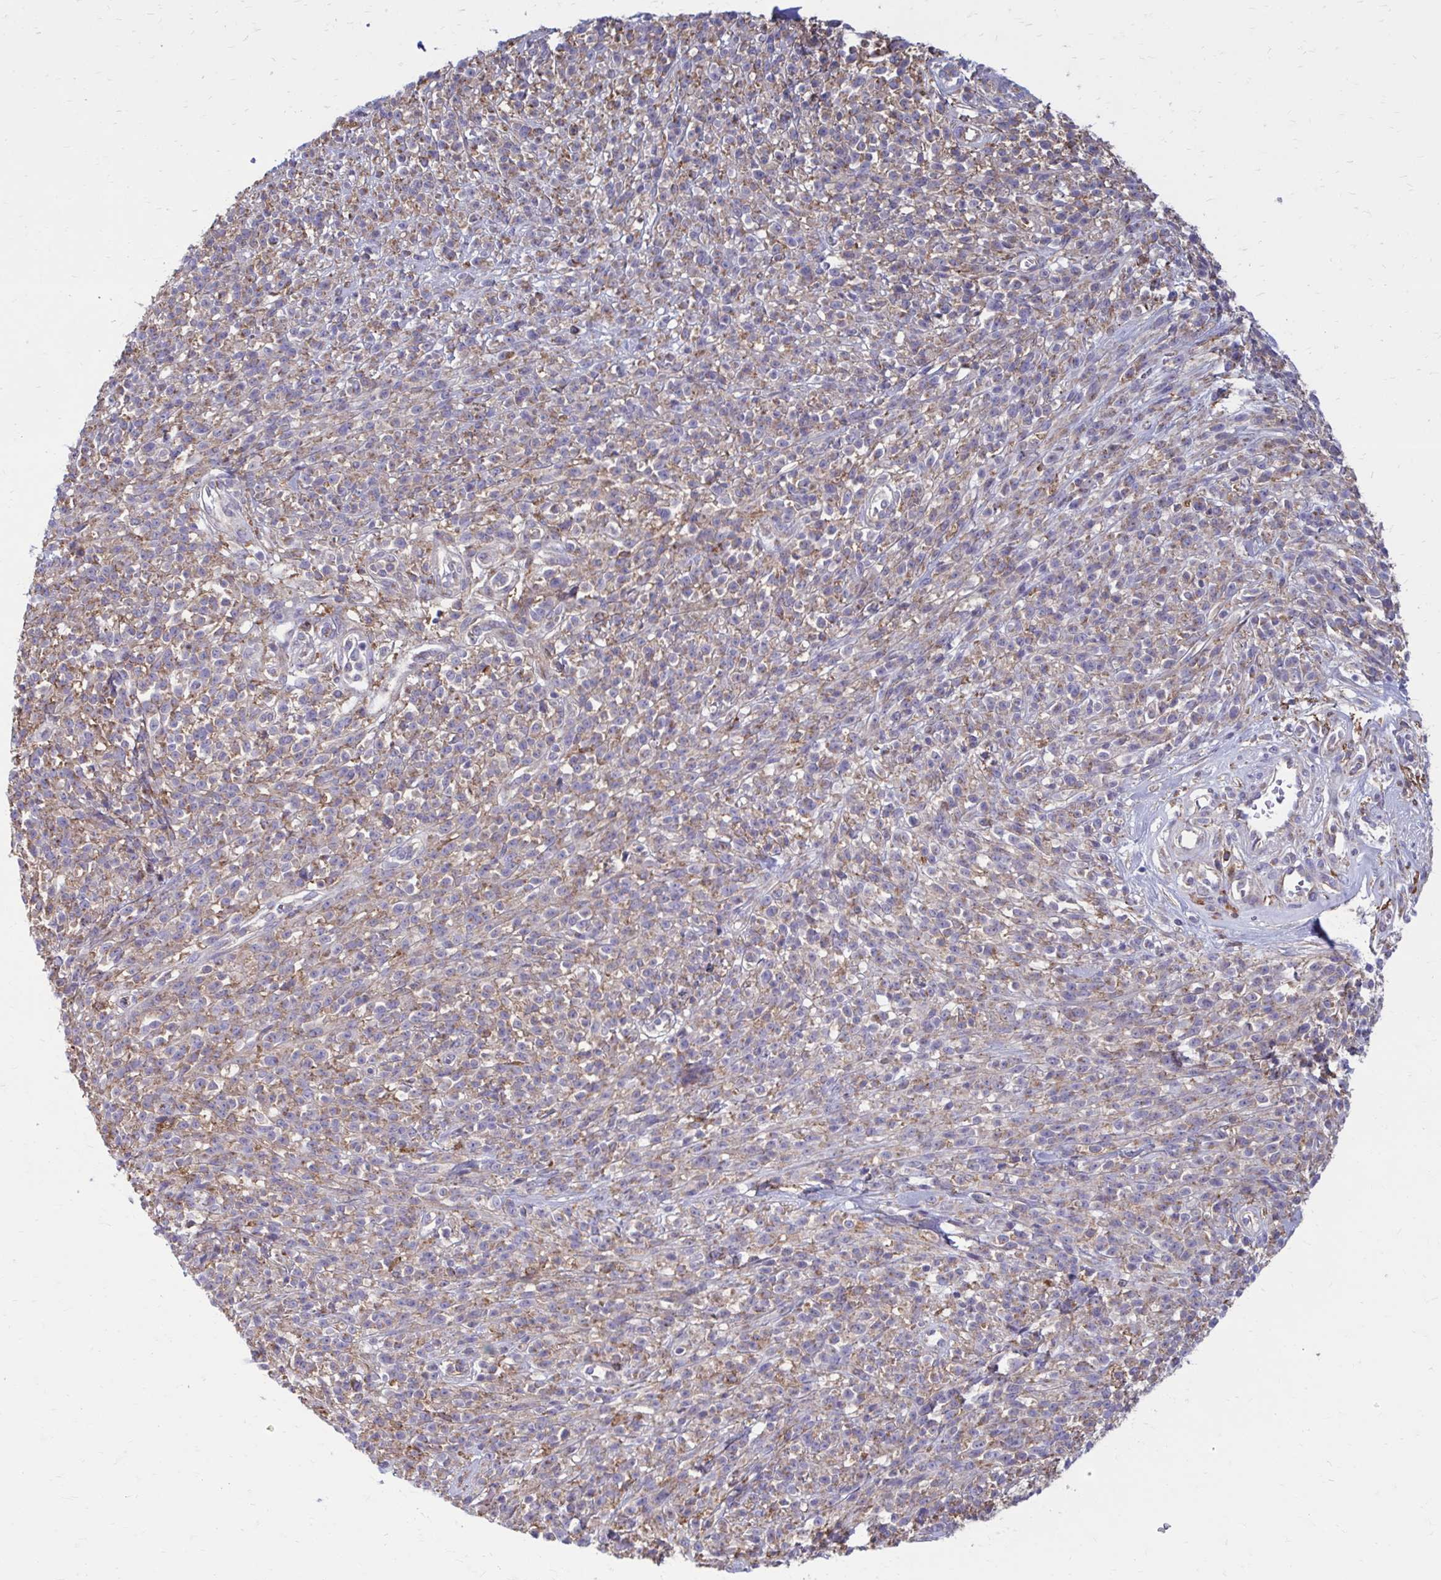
{"staining": {"intensity": "negative", "quantity": "none", "location": "none"}, "tissue": "melanoma", "cell_type": "Tumor cells", "image_type": "cancer", "snomed": [{"axis": "morphology", "description": "Malignant melanoma, NOS"}, {"axis": "topography", "description": "Skin"}, {"axis": "topography", "description": "Skin of trunk"}], "caption": "Melanoma was stained to show a protein in brown. There is no significant positivity in tumor cells.", "gene": "CLTA", "patient": {"sex": "male", "age": 74}}